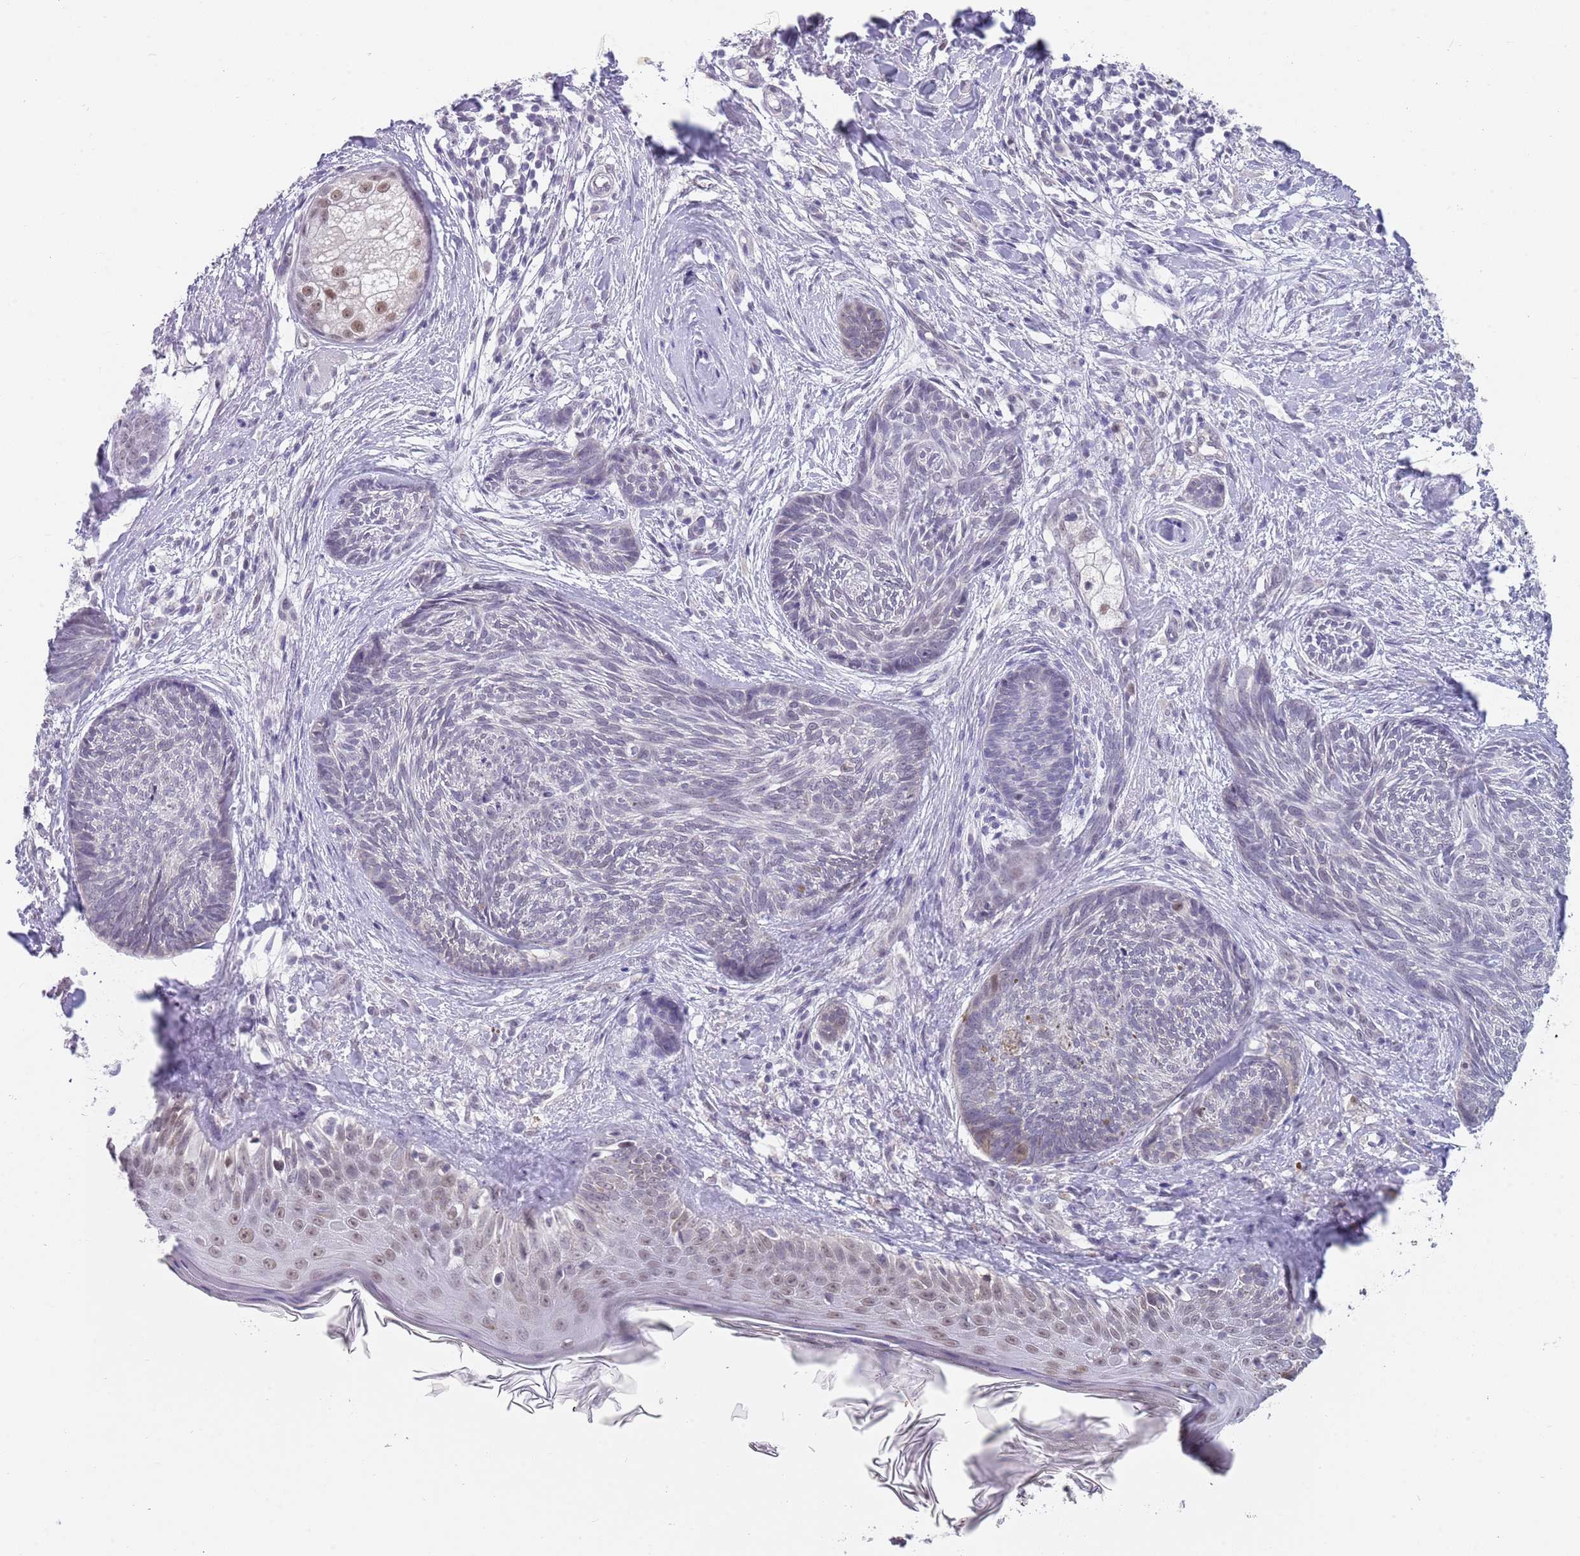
{"staining": {"intensity": "negative", "quantity": "none", "location": "none"}, "tissue": "skin cancer", "cell_type": "Tumor cells", "image_type": "cancer", "snomed": [{"axis": "morphology", "description": "Basal cell carcinoma"}, {"axis": "topography", "description": "Skin"}], "caption": "DAB (3,3'-diaminobenzidine) immunohistochemical staining of human skin basal cell carcinoma exhibits no significant staining in tumor cells. (DAB (3,3'-diaminobenzidine) immunohistochemistry, high magnification).", "gene": "SEPHS2", "patient": {"sex": "male", "age": 73}}